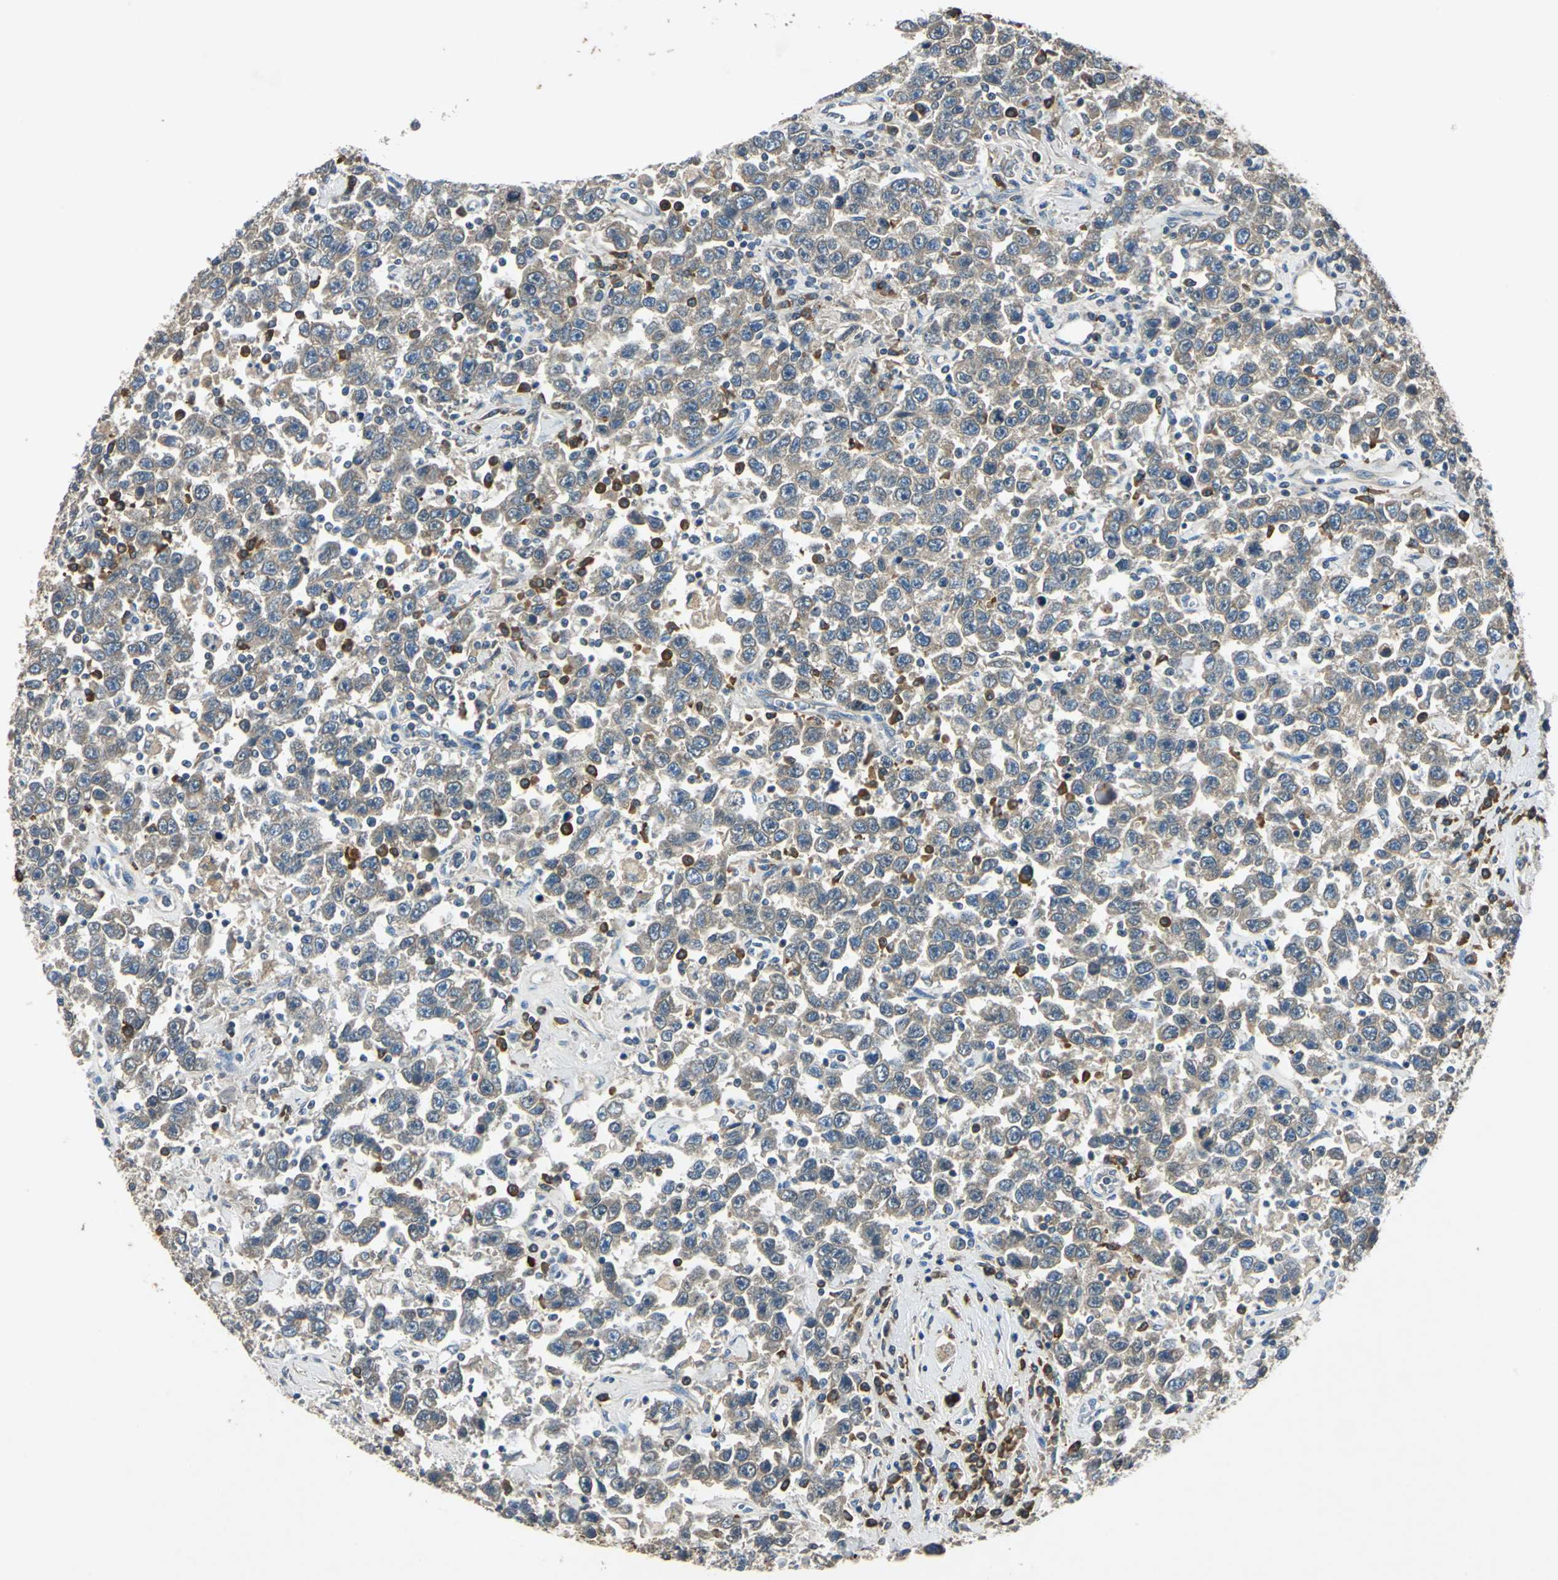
{"staining": {"intensity": "weak", "quantity": "25%-75%", "location": "cytoplasmic/membranous"}, "tissue": "testis cancer", "cell_type": "Tumor cells", "image_type": "cancer", "snomed": [{"axis": "morphology", "description": "Seminoma, NOS"}, {"axis": "topography", "description": "Testis"}], "caption": "Immunohistochemical staining of human testis seminoma demonstrates low levels of weak cytoplasmic/membranous staining in about 25%-75% of tumor cells. (DAB (3,3'-diaminobenzidine) = brown stain, brightfield microscopy at high magnification).", "gene": "SLC2A13", "patient": {"sex": "male", "age": 41}}